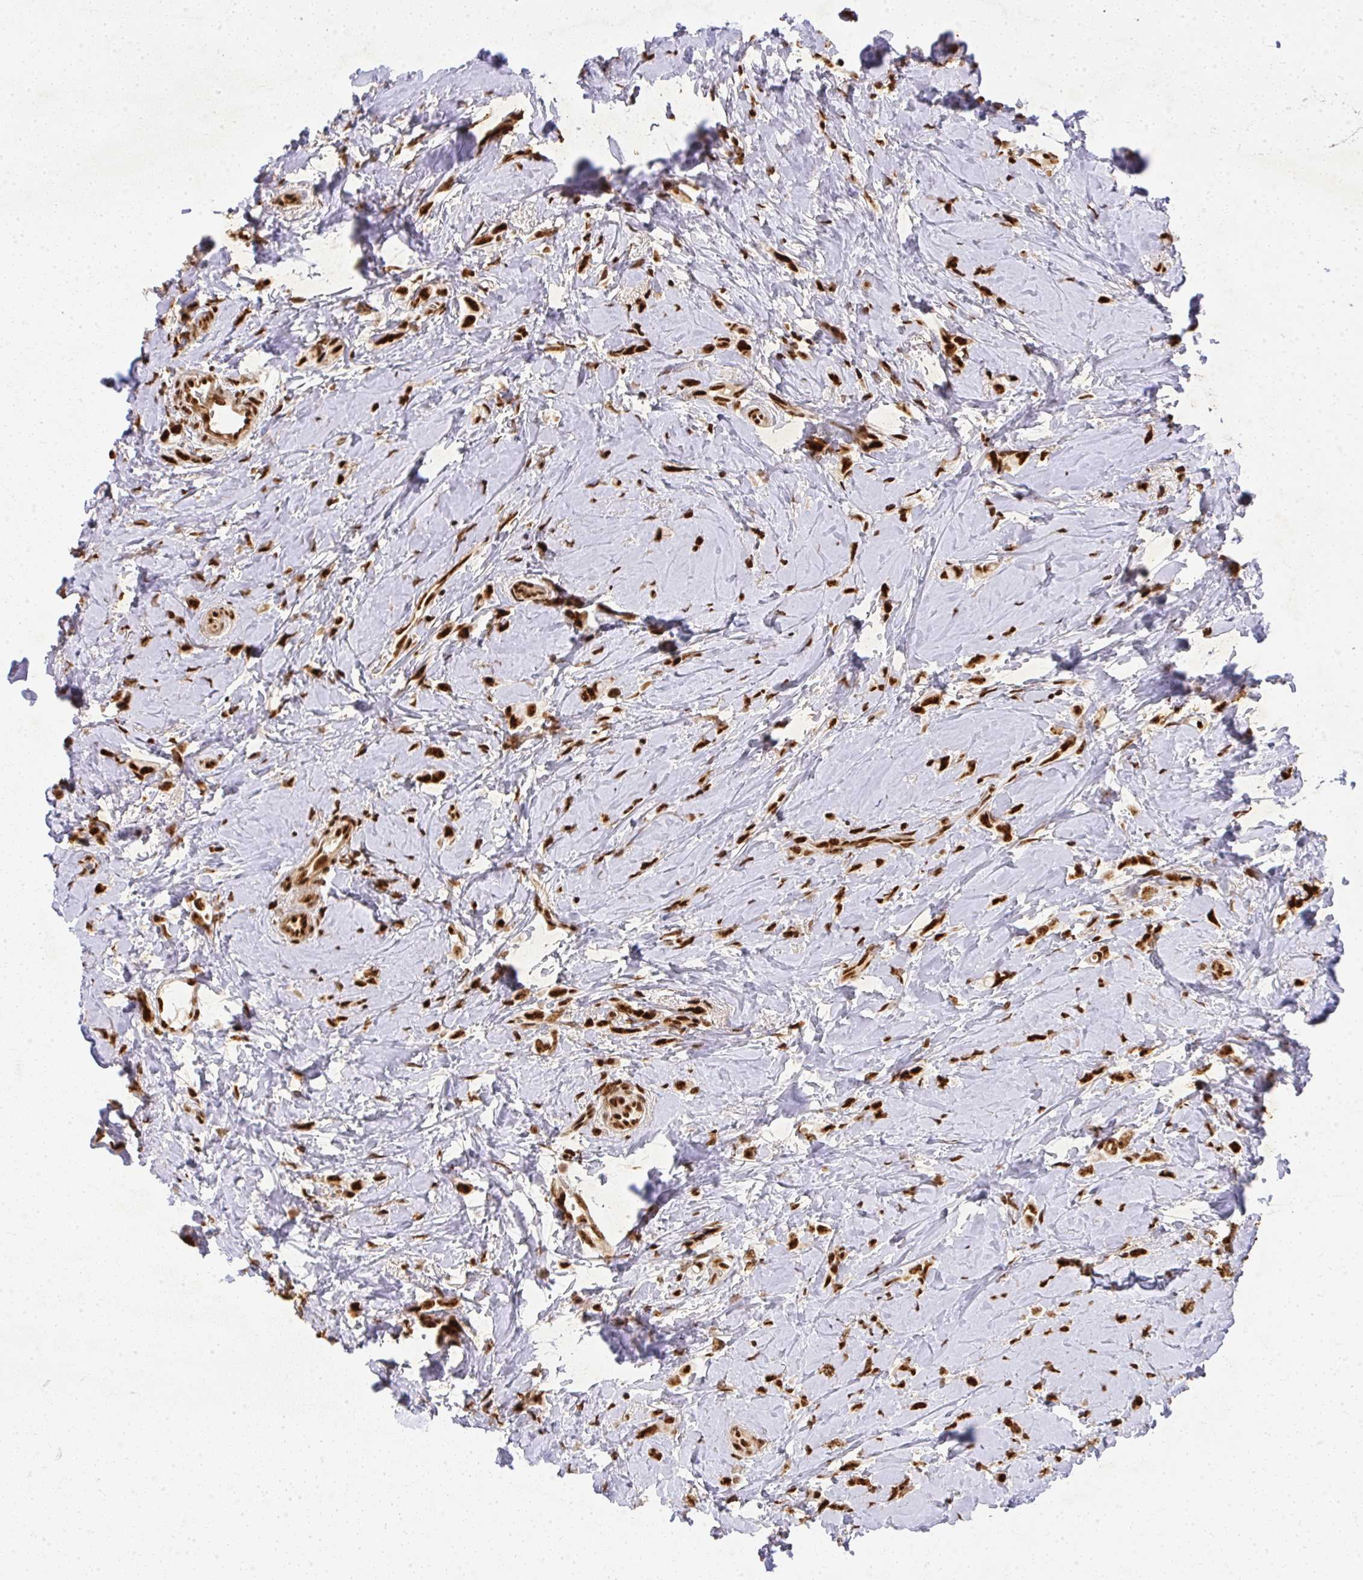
{"staining": {"intensity": "strong", "quantity": ">75%", "location": "nuclear"}, "tissue": "breast cancer", "cell_type": "Tumor cells", "image_type": "cancer", "snomed": [{"axis": "morphology", "description": "Lobular carcinoma"}, {"axis": "topography", "description": "Breast"}], "caption": "Breast cancer tissue exhibits strong nuclear positivity in about >75% of tumor cells, visualized by immunohistochemistry. (DAB = brown stain, brightfield microscopy at high magnification).", "gene": "U2AF1", "patient": {"sex": "female", "age": 66}}